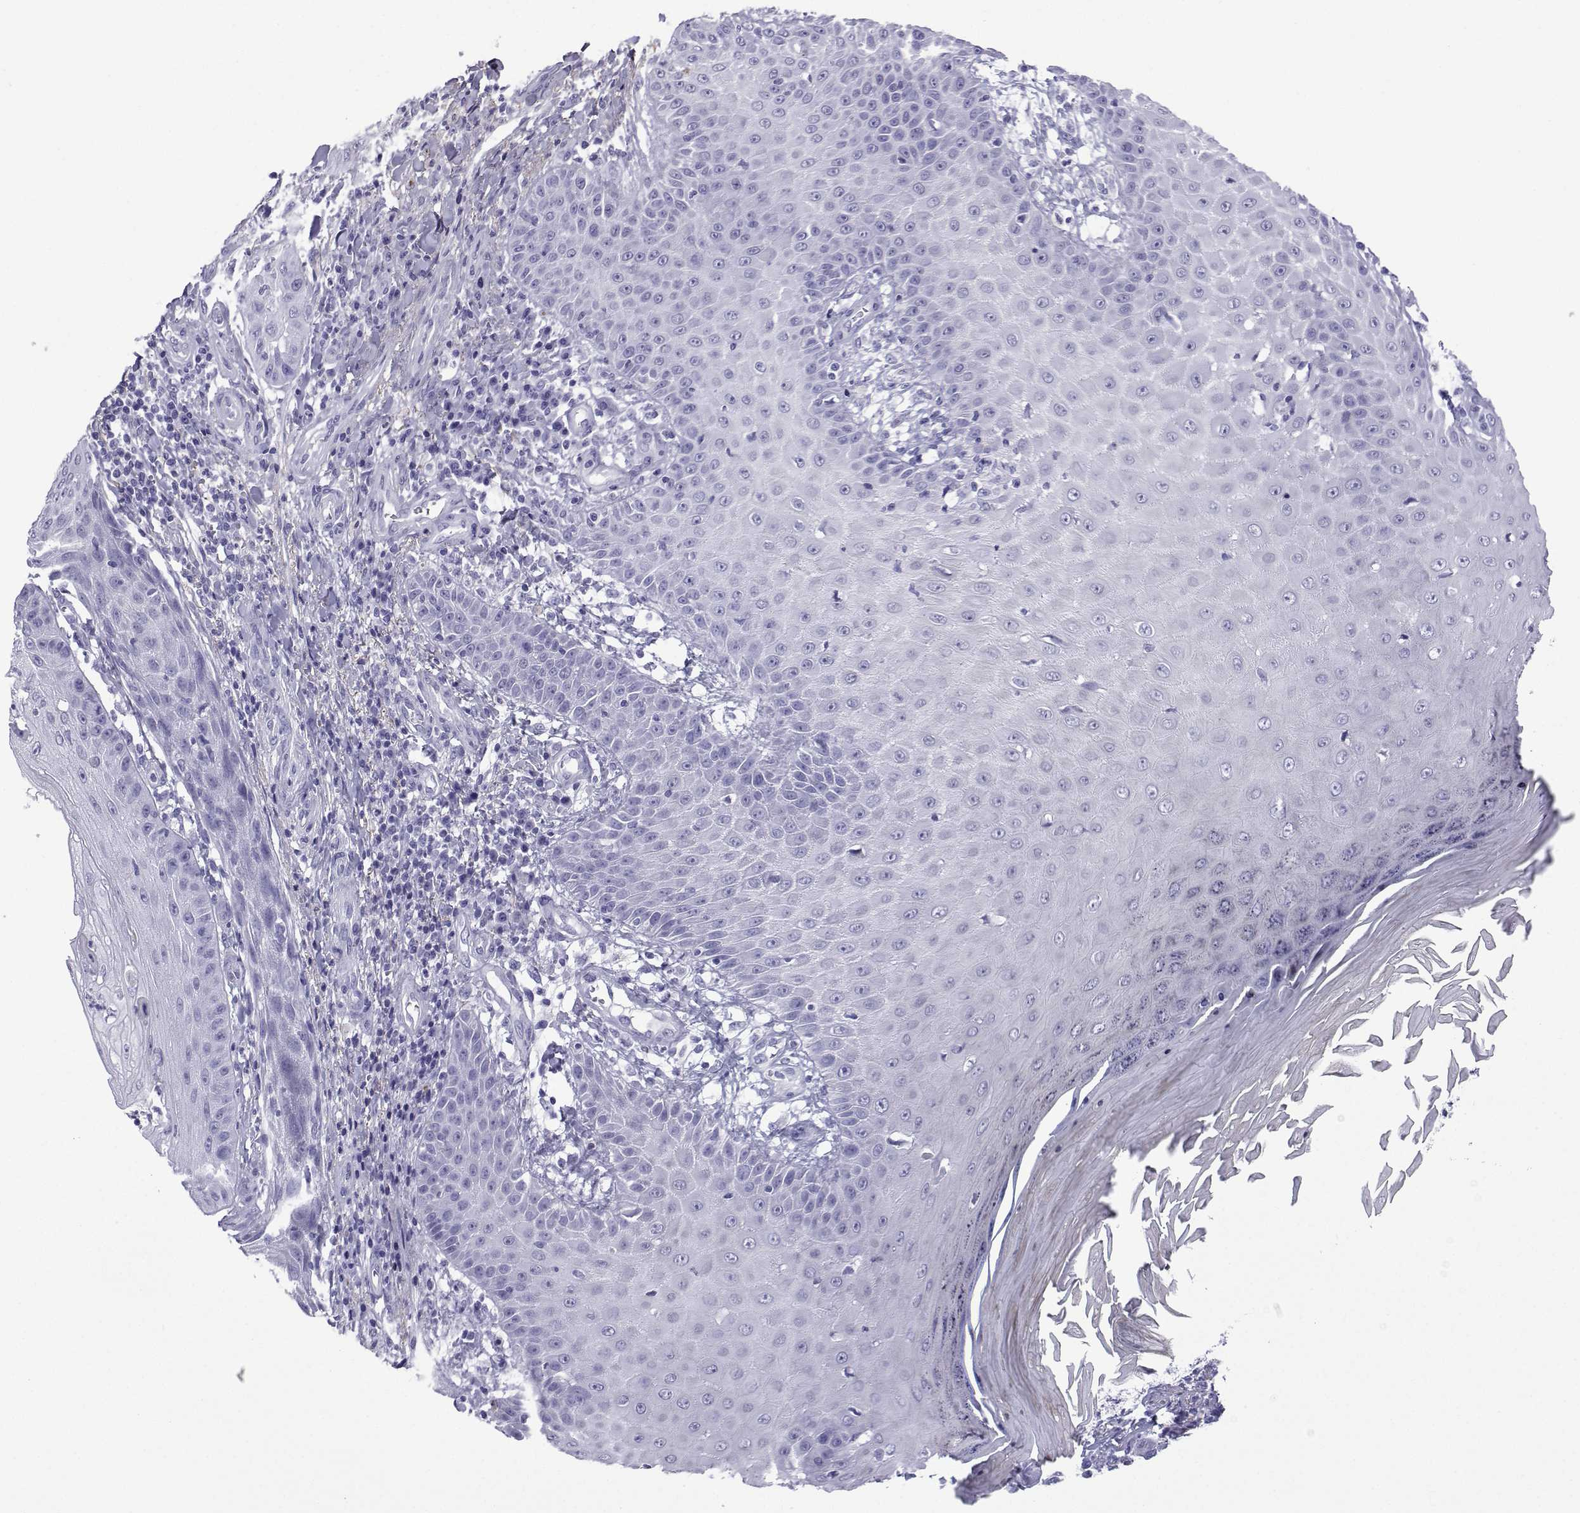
{"staining": {"intensity": "negative", "quantity": "none", "location": "none"}, "tissue": "skin cancer", "cell_type": "Tumor cells", "image_type": "cancer", "snomed": [{"axis": "morphology", "description": "Squamous cell carcinoma, NOS"}, {"axis": "topography", "description": "Skin"}], "caption": "This micrograph is of skin cancer (squamous cell carcinoma) stained with immunohistochemistry (IHC) to label a protein in brown with the nuclei are counter-stained blue. There is no expression in tumor cells.", "gene": "TRIM46", "patient": {"sex": "male", "age": 70}}